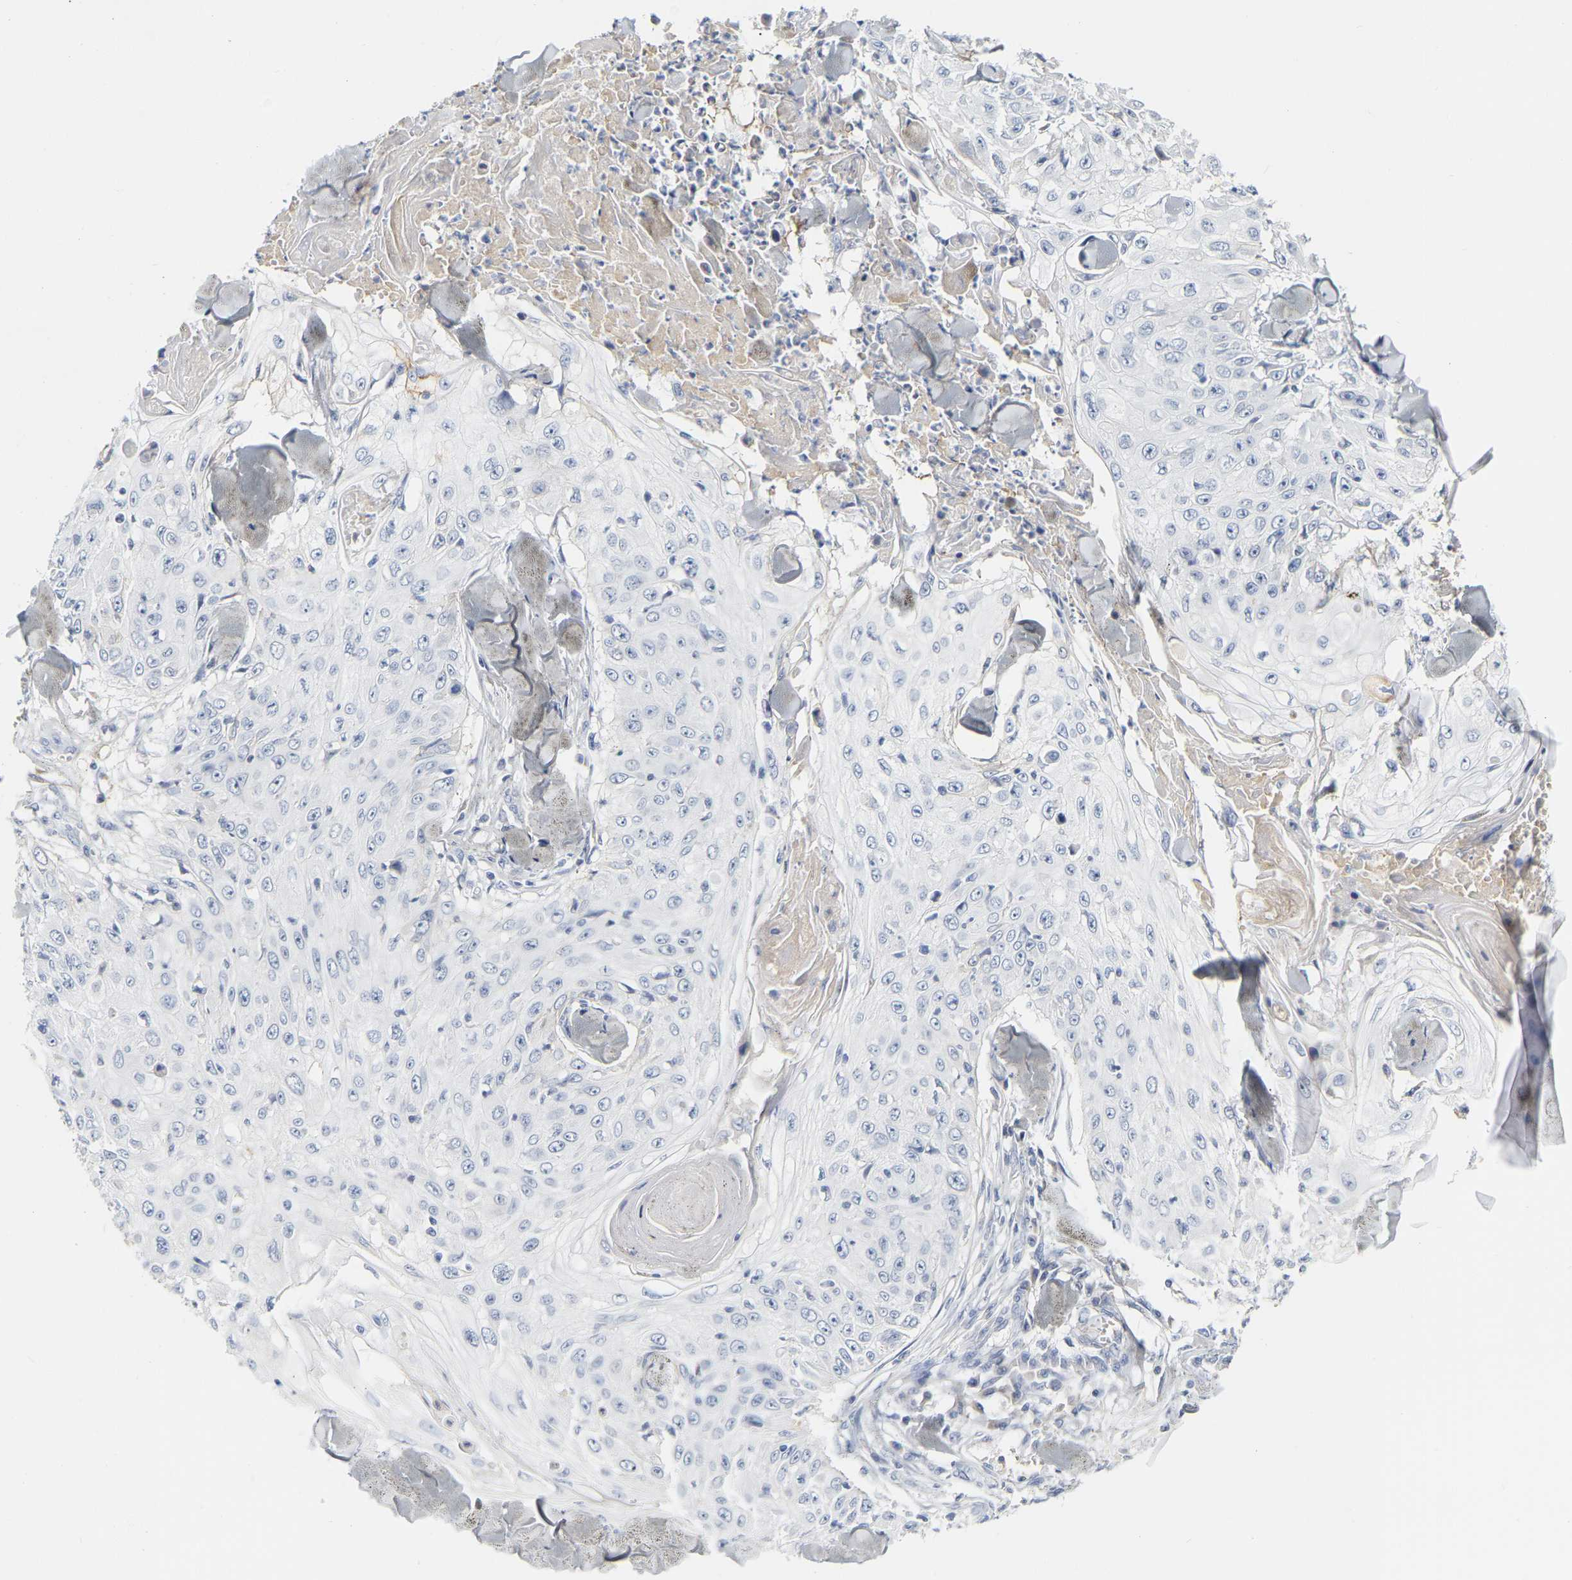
{"staining": {"intensity": "negative", "quantity": "none", "location": "none"}, "tissue": "skin cancer", "cell_type": "Tumor cells", "image_type": "cancer", "snomed": [{"axis": "morphology", "description": "Squamous cell carcinoma, NOS"}, {"axis": "topography", "description": "Skin"}], "caption": "Immunohistochemistry image of neoplastic tissue: skin cancer stained with DAB reveals no significant protein staining in tumor cells.", "gene": "GNAS", "patient": {"sex": "male", "age": 86}}